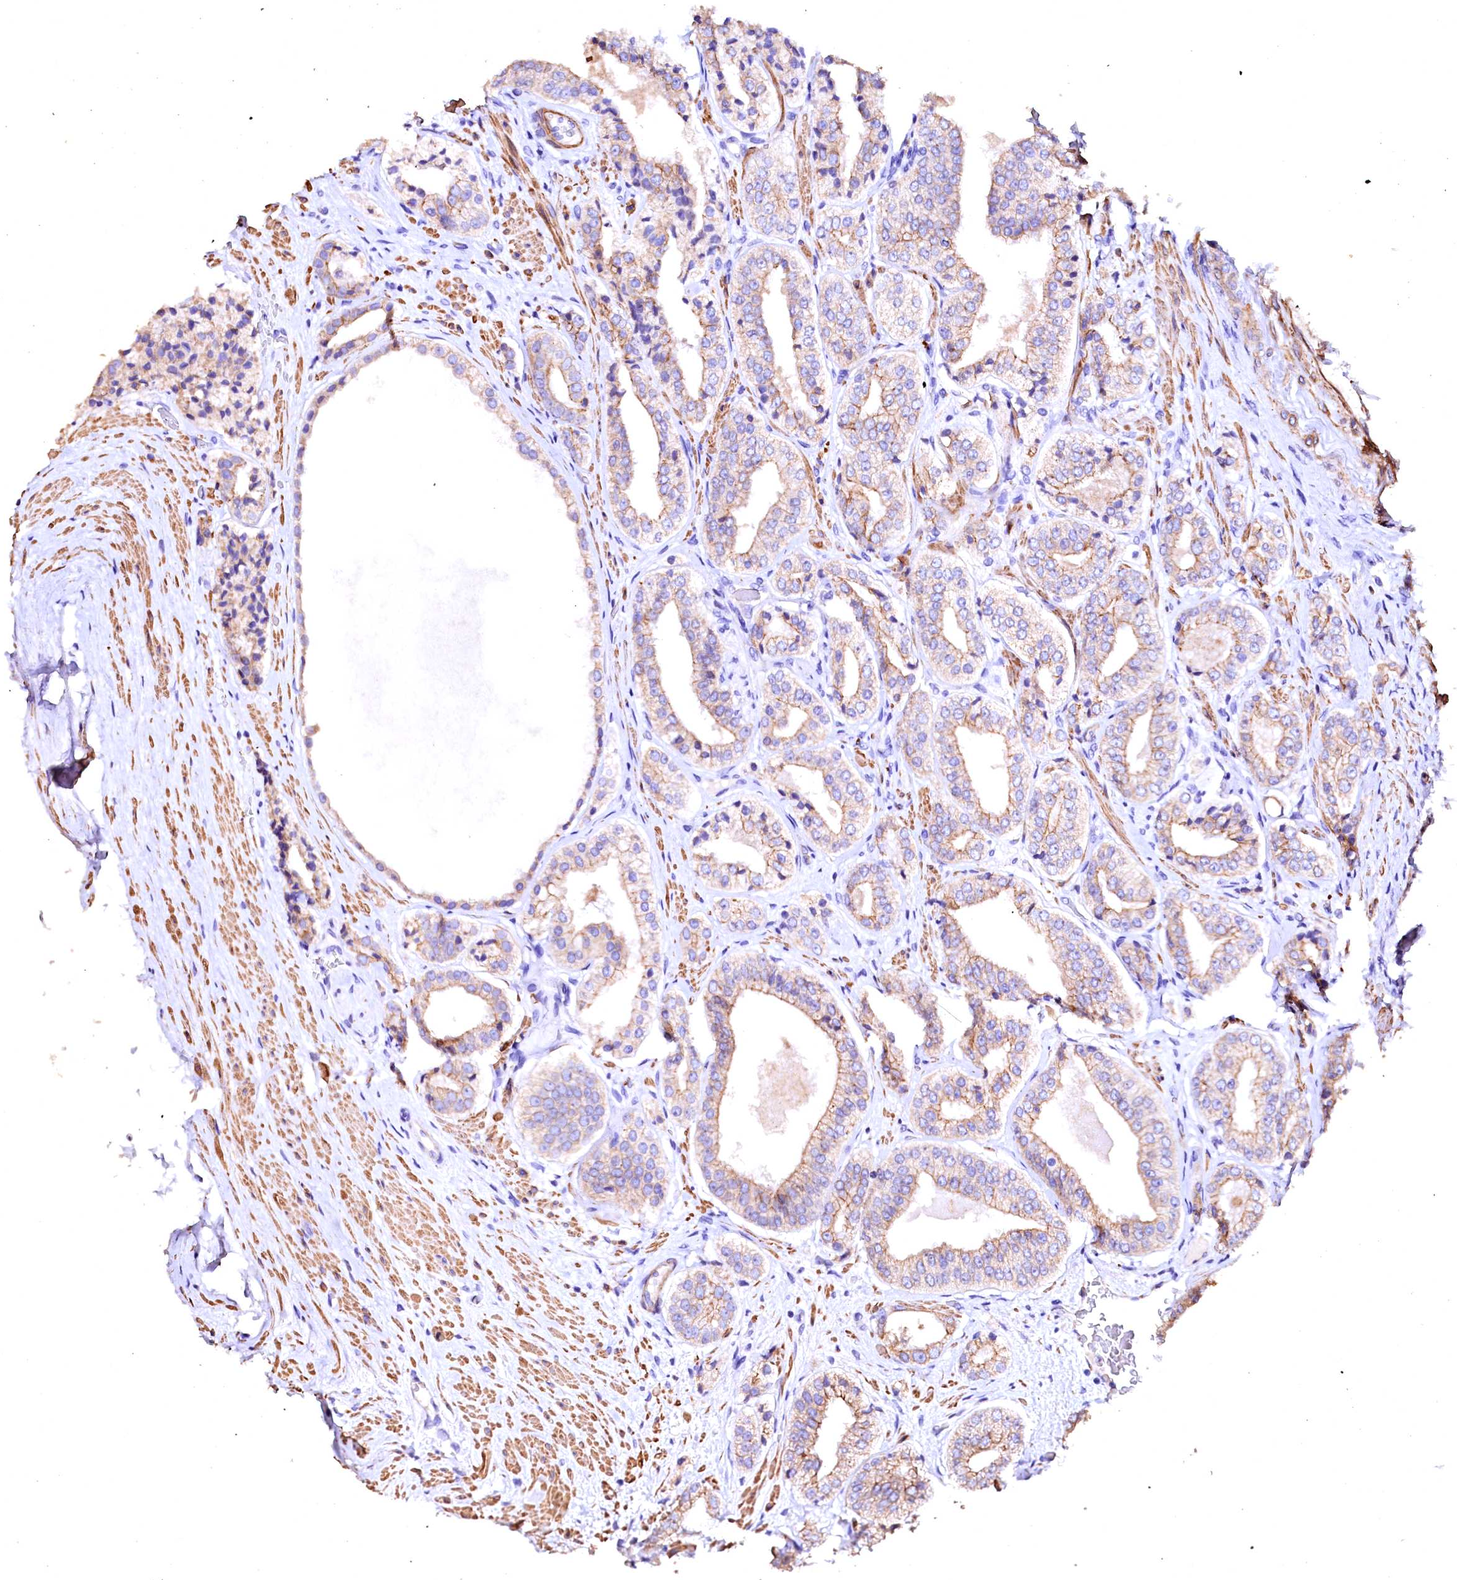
{"staining": {"intensity": "moderate", "quantity": "25%-75%", "location": "cytoplasmic/membranous"}, "tissue": "prostate cancer", "cell_type": "Tumor cells", "image_type": "cancer", "snomed": [{"axis": "morphology", "description": "Adenocarcinoma, High grade"}, {"axis": "topography", "description": "Prostate"}], "caption": "This image exhibits IHC staining of human prostate cancer (high-grade adenocarcinoma), with medium moderate cytoplasmic/membranous positivity in approximately 25%-75% of tumor cells.", "gene": "VPS36", "patient": {"sex": "male", "age": 71}}